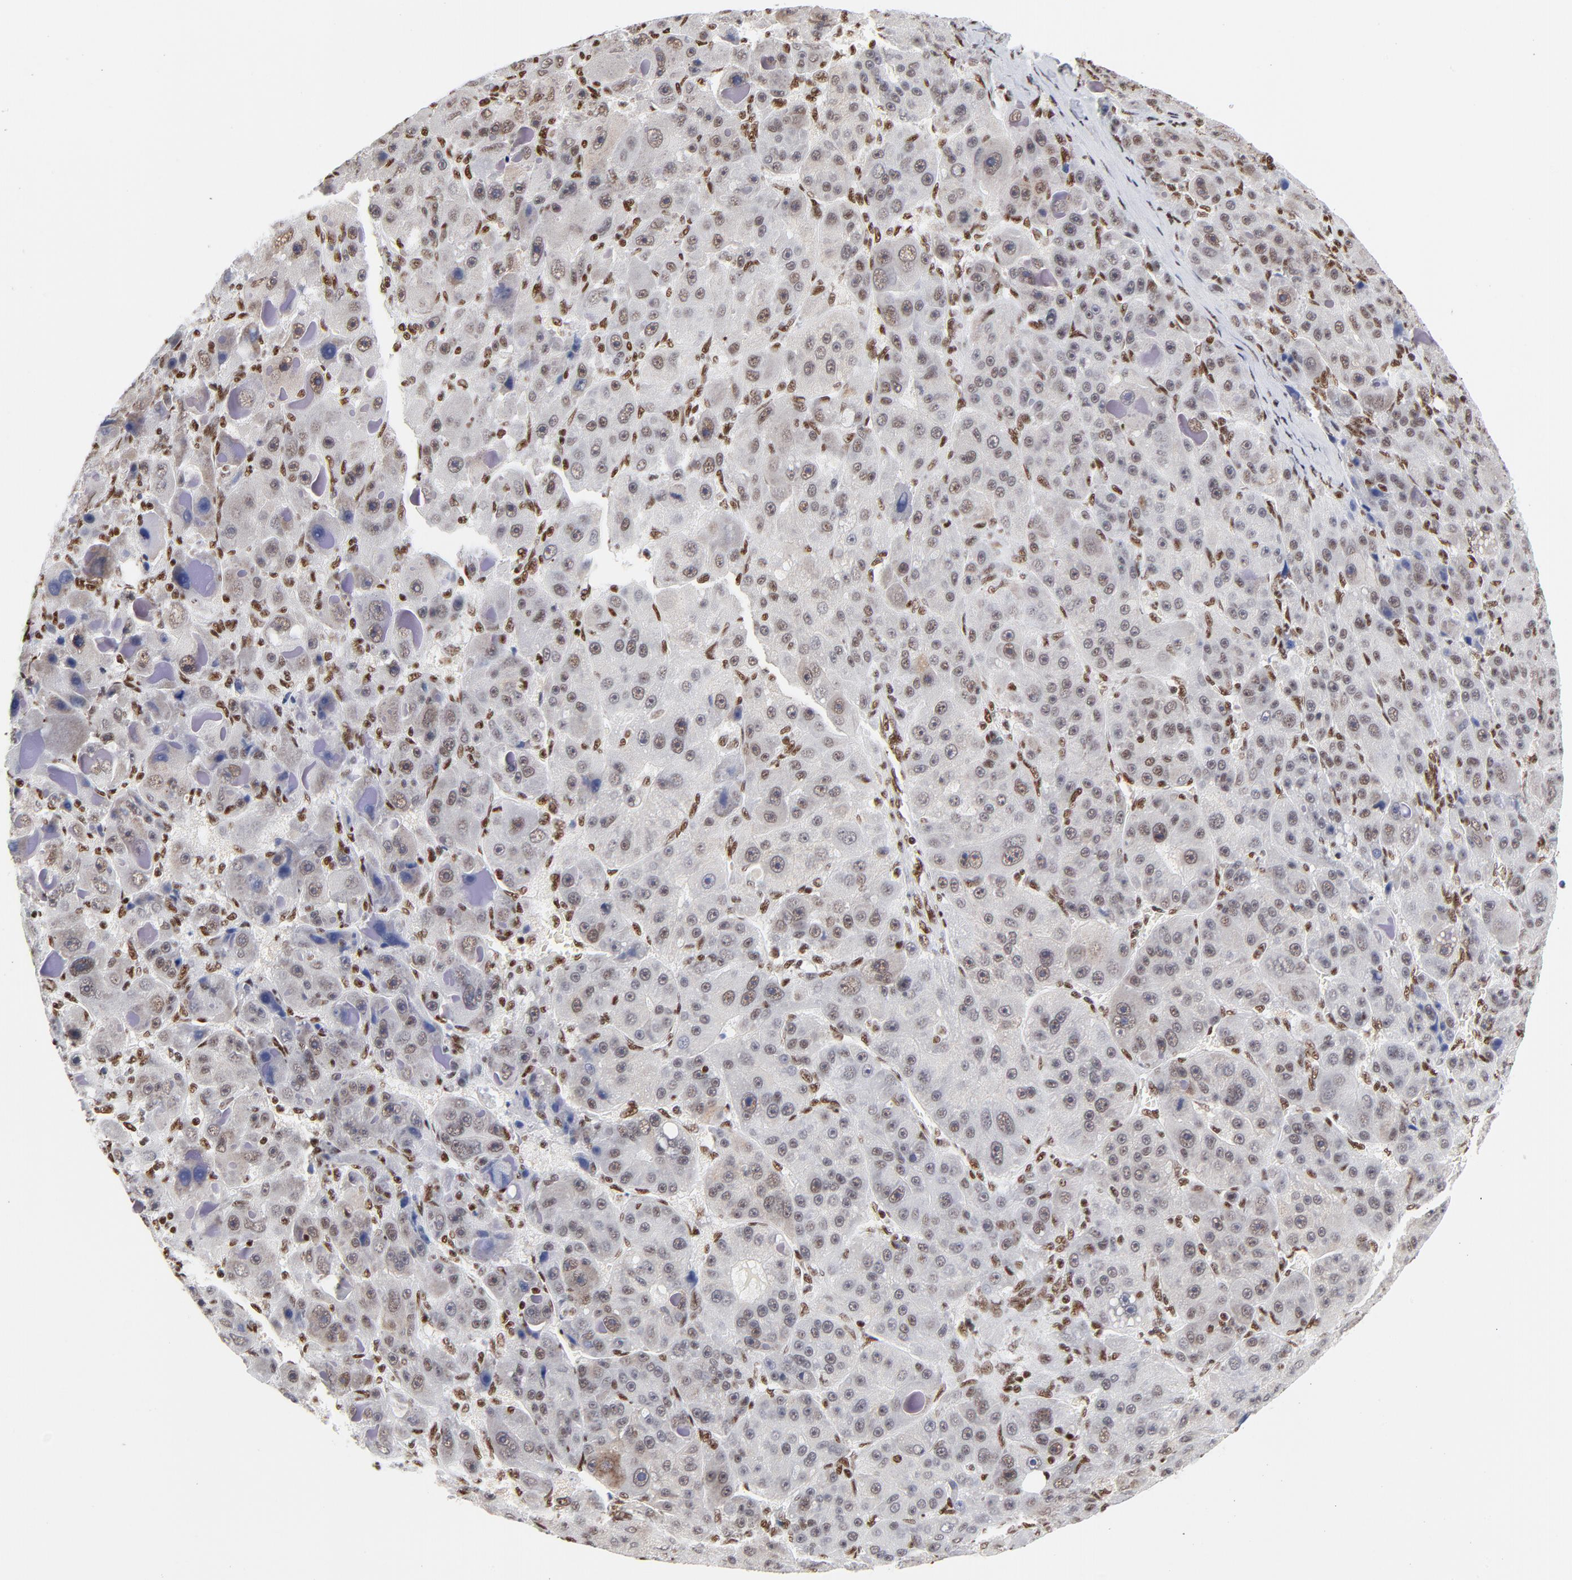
{"staining": {"intensity": "weak", "quantity": "<25%", "location": "nuclear"}, "tissue": "liver cancer", "cell_type": "Tumor cells", "image_type": "cancer", "snomed": [{"axis": "morphology", "description": "Carcinoma, Hepatocellular, NOS"}, {"axis": "topography", "description": "Liver"}], "caption": "The micrograph demonstrates no significant positivity in tumor cells of liver hepatocellular carcinoma.", "gene": "CREB1", "patient": {"sex": "male", "age": 76}}